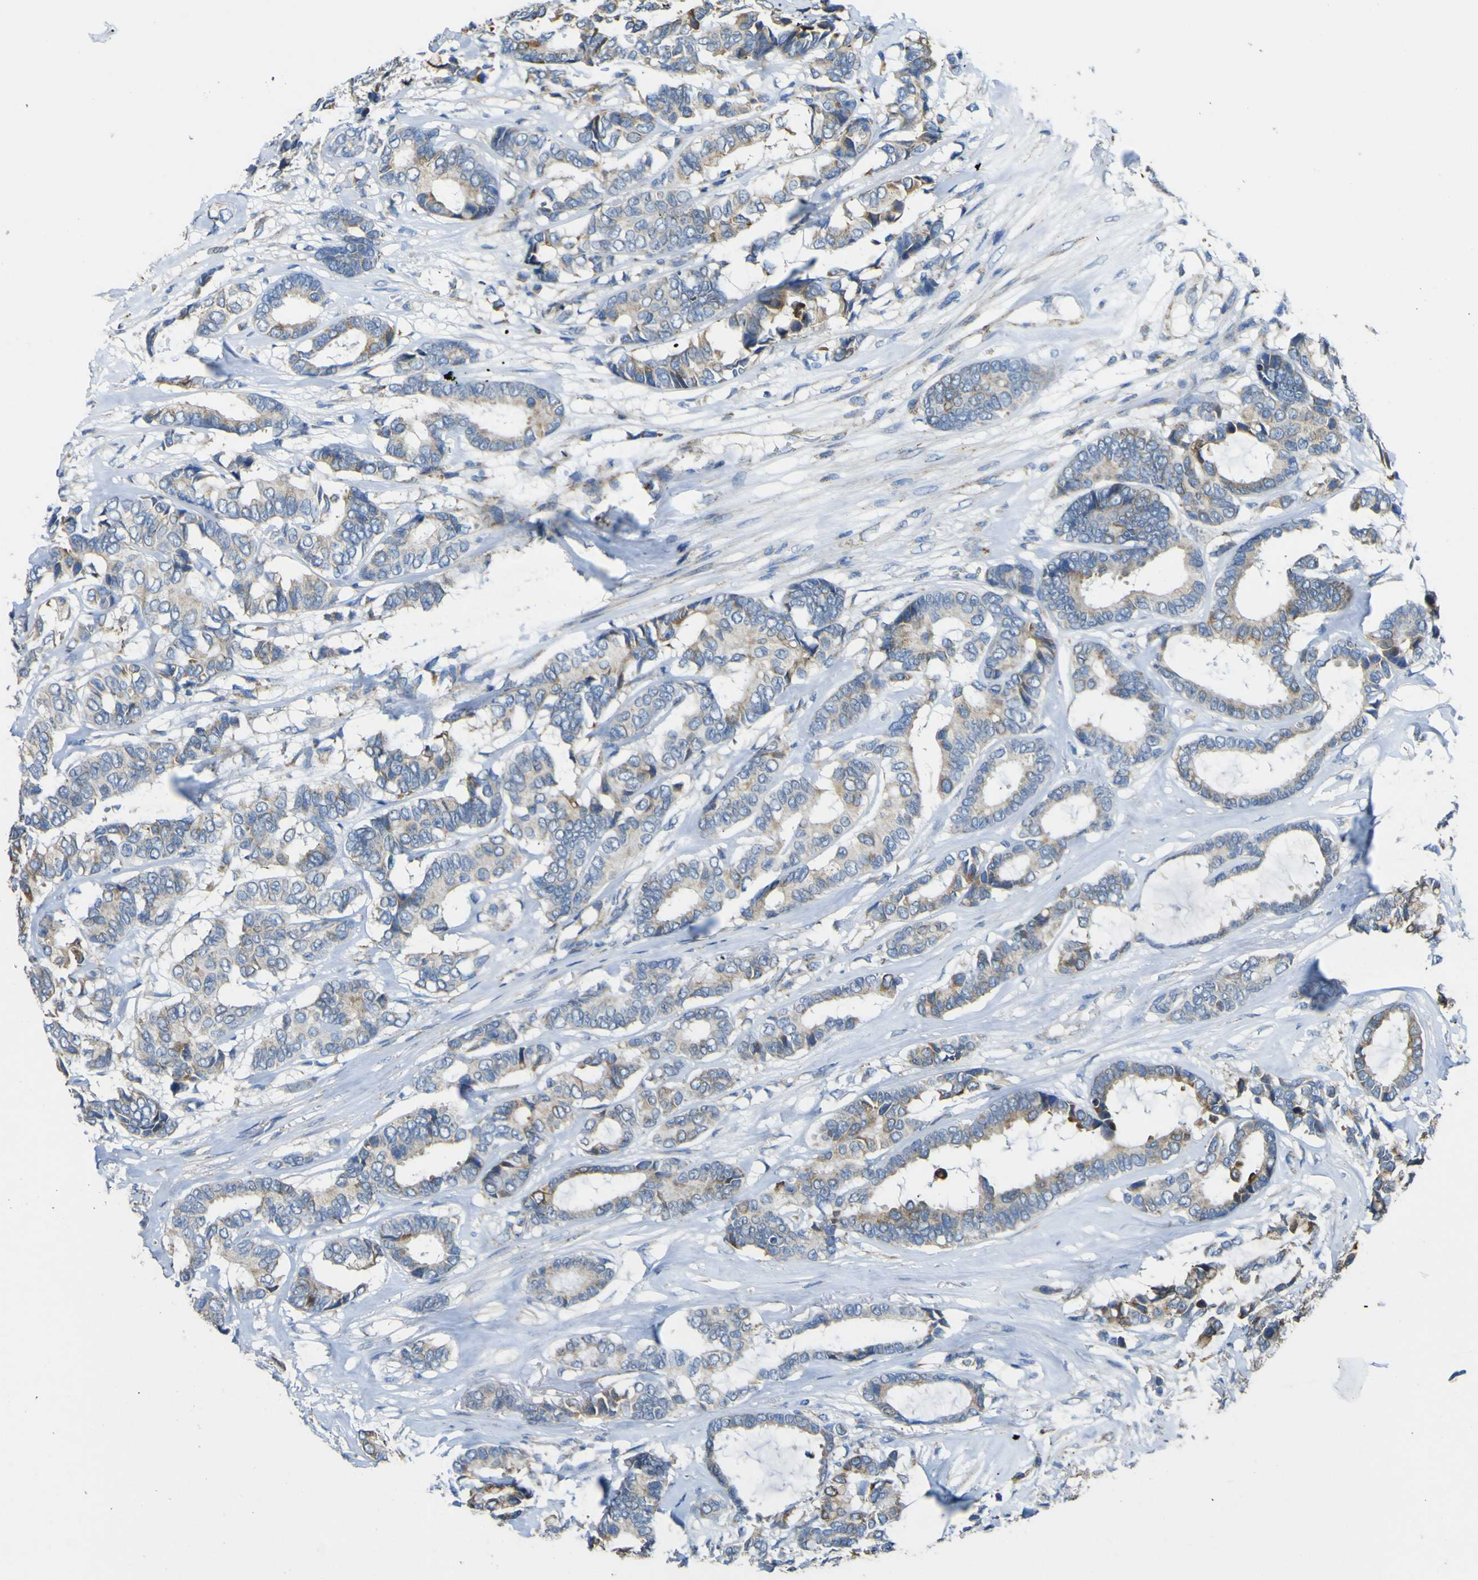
{"staining": {"intensity": "moderate", "quantity": "<25%", "location": "cytoplasmic/membranous"}, "tissue": "breast cancer", "cell_type": "Tumor cells", "image_type": "cancer", "snomed": [{"axis": "morphology", "description": "Duct carcinoma"}, {"axis": "topography", "description": "Breast"}], "caption": "About <25% of tumor cells in human breast cancer (intraductal carcinoma) reveal moderate cytoplasmic/membranous protein expression as visualized by brown immunohistochemical staining.", "gene": "ALDH18A1", "patient": {"sex": "female", "age": 87}}